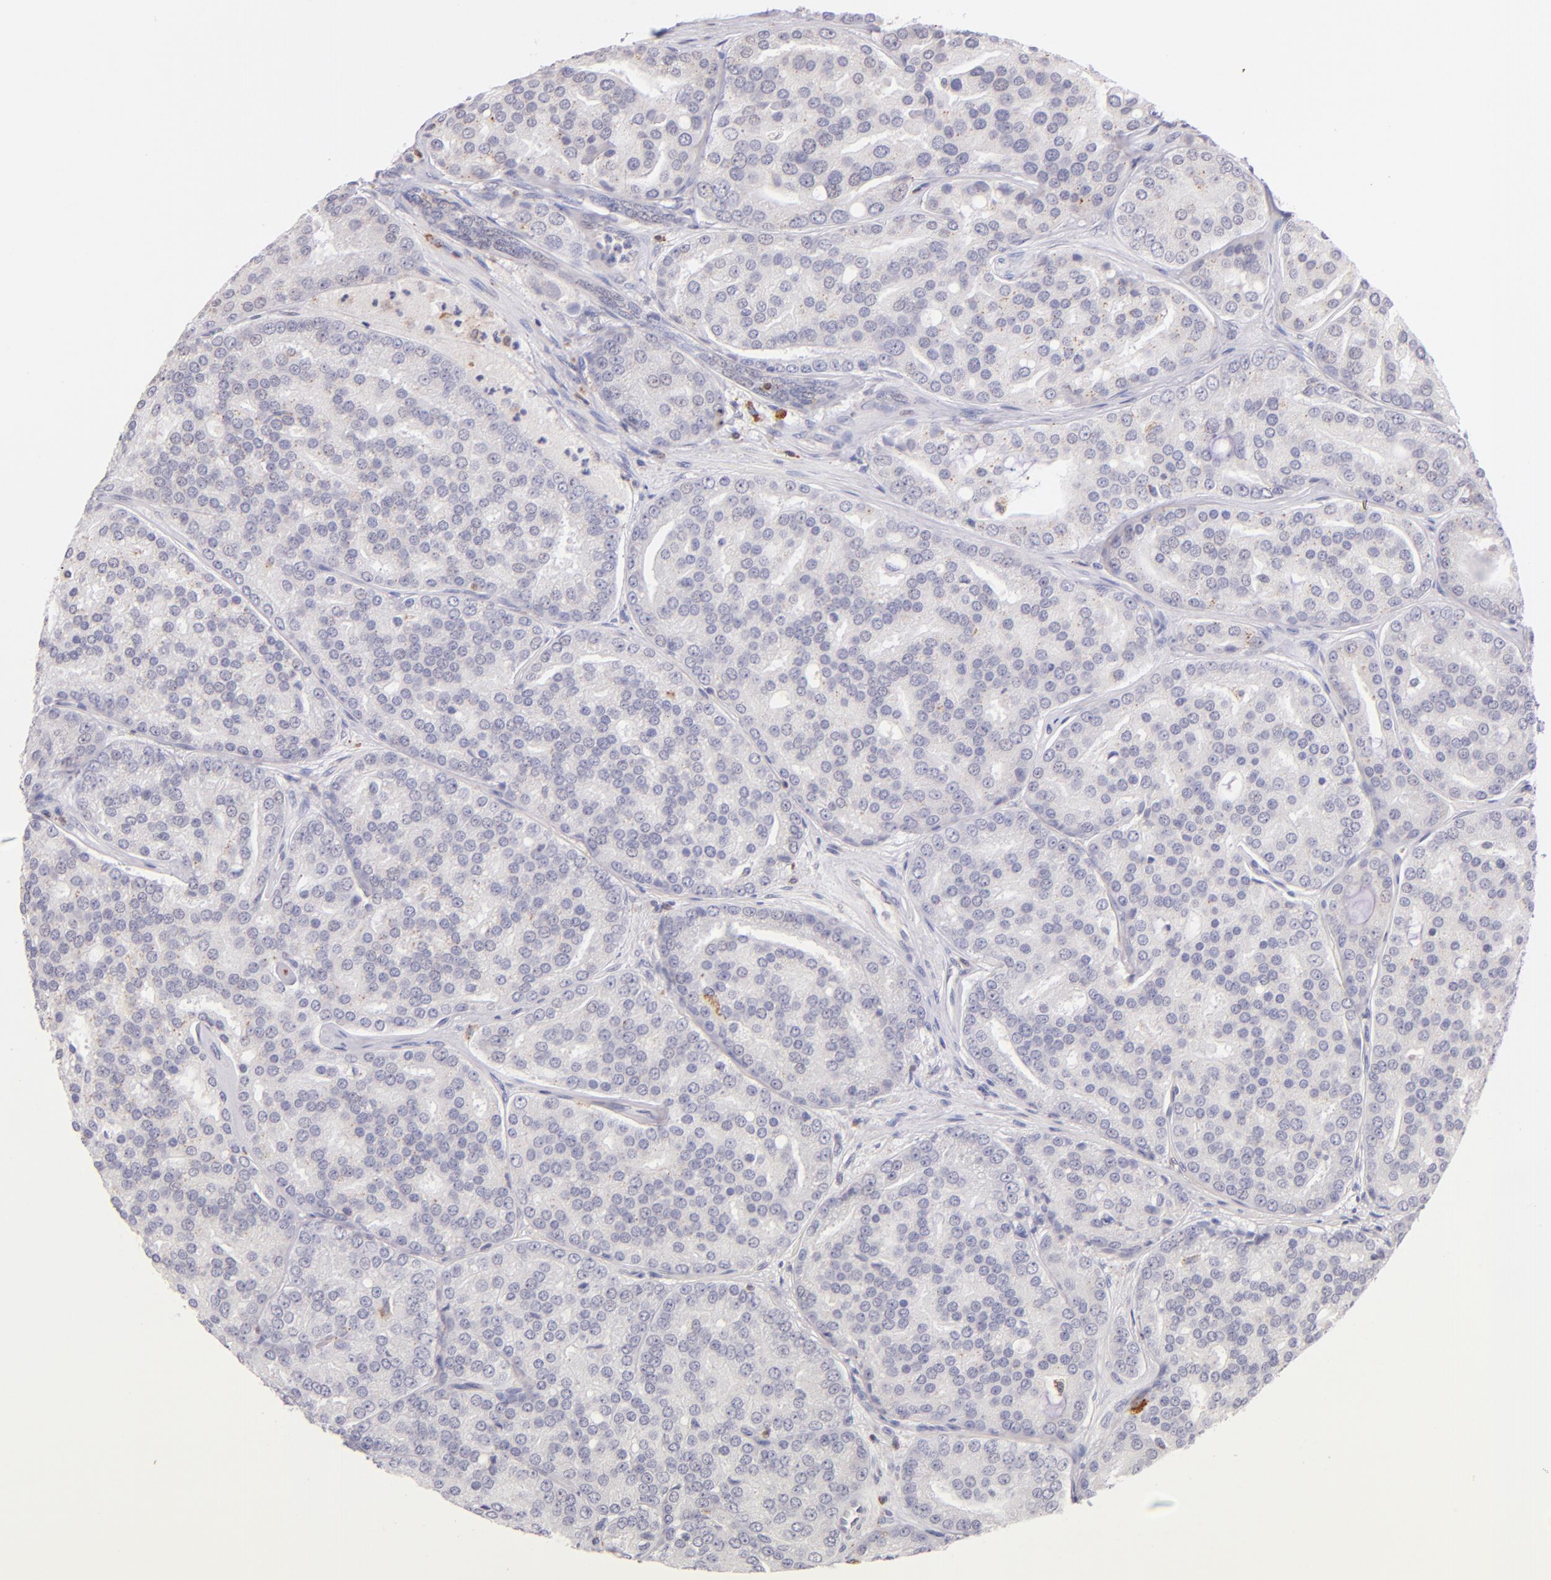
{"staining": {"intensity": "negative", "quantity": "none", "location": "none"}, "tissue": "prostate cancer", "cell_type": "Tumor cells", "image_type": "cancer", "snomed": [{"axis": "morphology", "description": "Adenocarcinoma, High grade"}, {"axis": "topography", "description": "Prostate"}], "caption": "High magnification brightfield microscopy of prostate adenocarcinoma (high-grade) stained with DAB (3,3'-diaminobenzidine) (brown) and counterstained with hematoxylin (blue): tumor cells show no significant staining.", "gene": "ZAP70", "patient": {"sex": "male", "age": 64}}